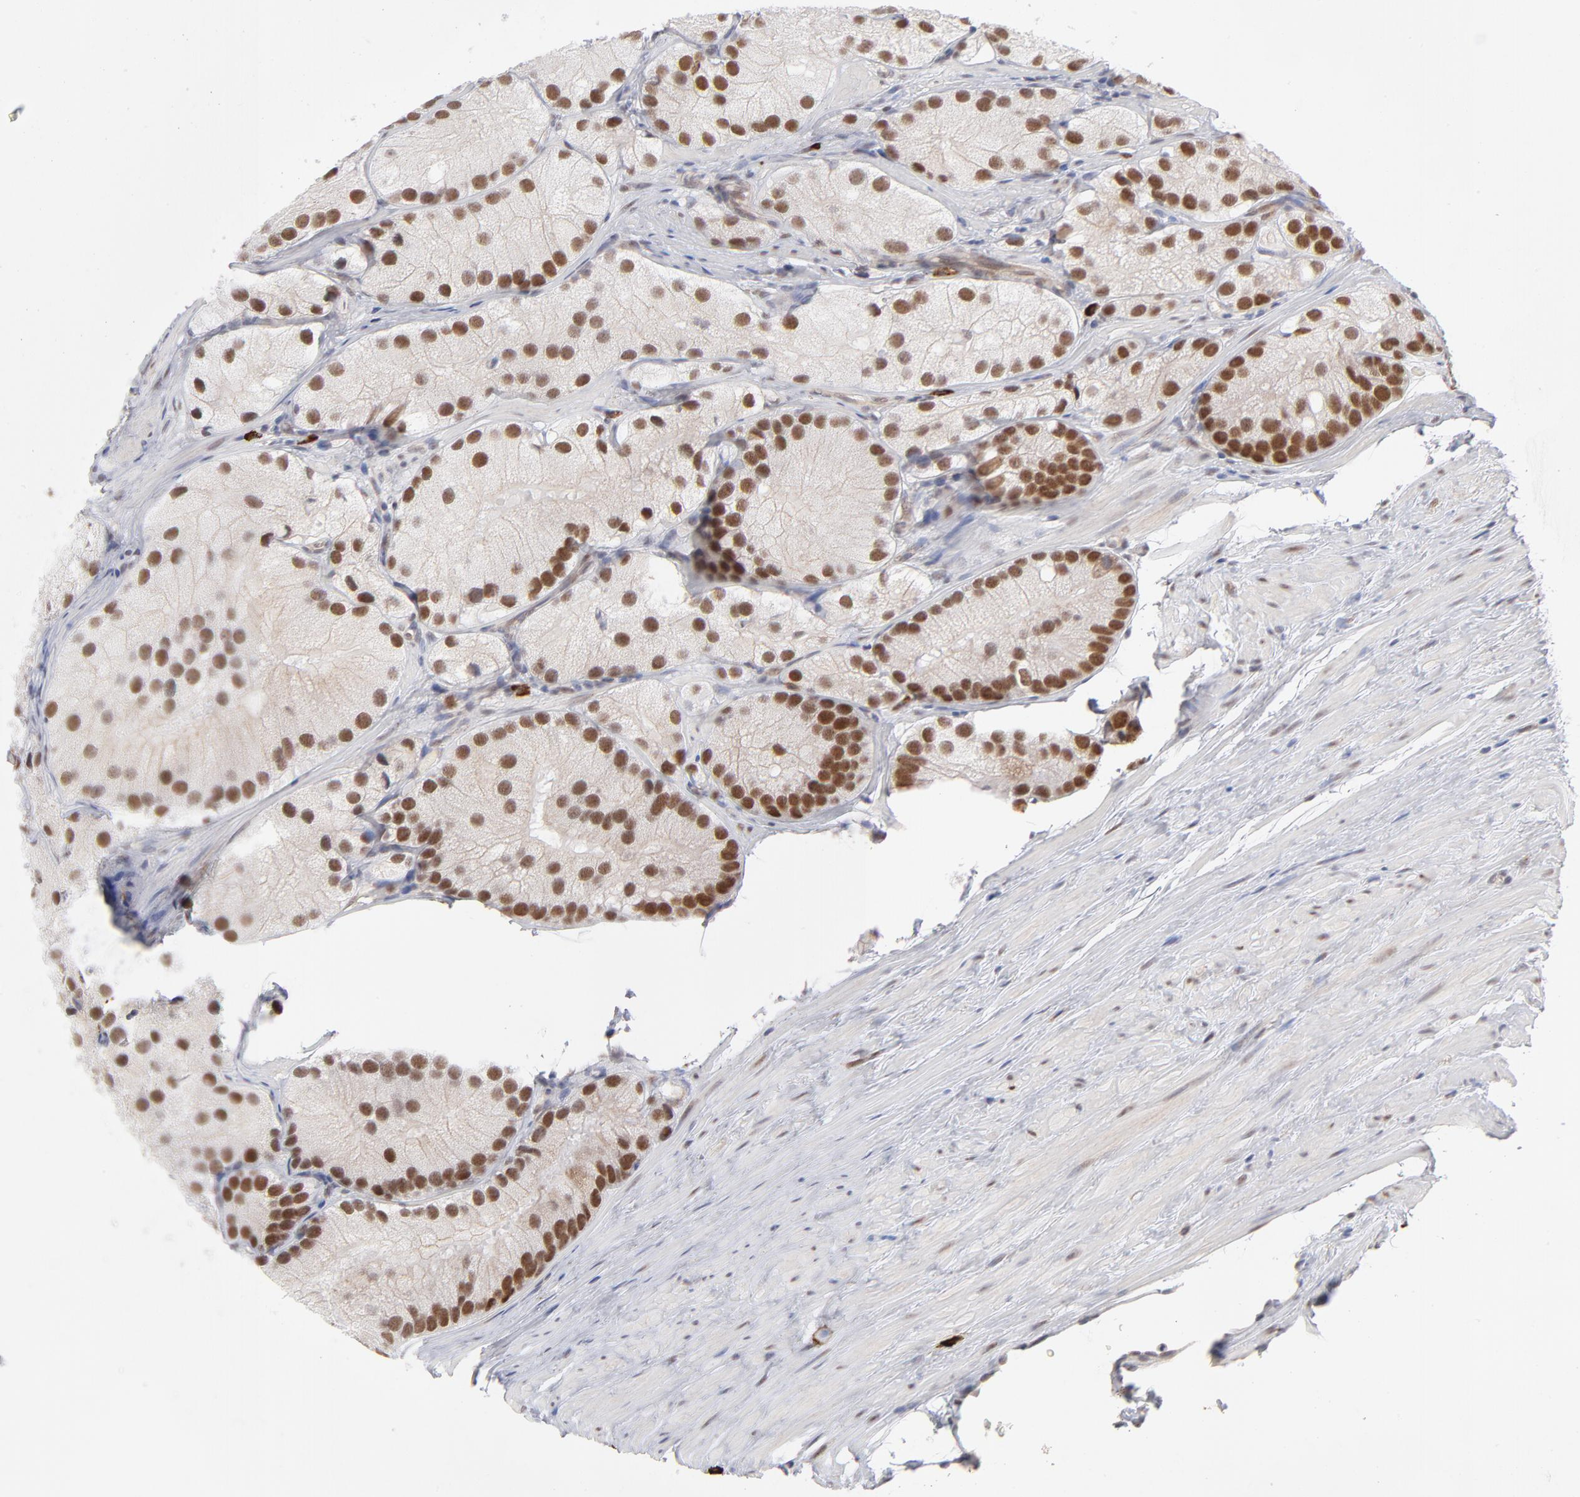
{"staining": {"intensity": "moderate", "quantity": ">75%", "location": "cytoplasmic/membranous,nuclear"}, "tissue": "prostate cancer", "cell_type": "Tumor cells", "image_type": "cancer", "snomed": [{"axis": "morphology", "description": "Adenocarcinoma, Low grade"}, {"axis": "topography", "description": "Prostate"}], "caption": "Tumor cells display medium levels of moderate cytoplasmic/membranous and nuclear positivity in about >75% of cells in human adenocarcinoma (low-grade) (prostate). (brown staining indicates protein expression, while blue staining denotes nuclei).", "gene": "NBN", "patient": {"sex": "male", "age": 69}}